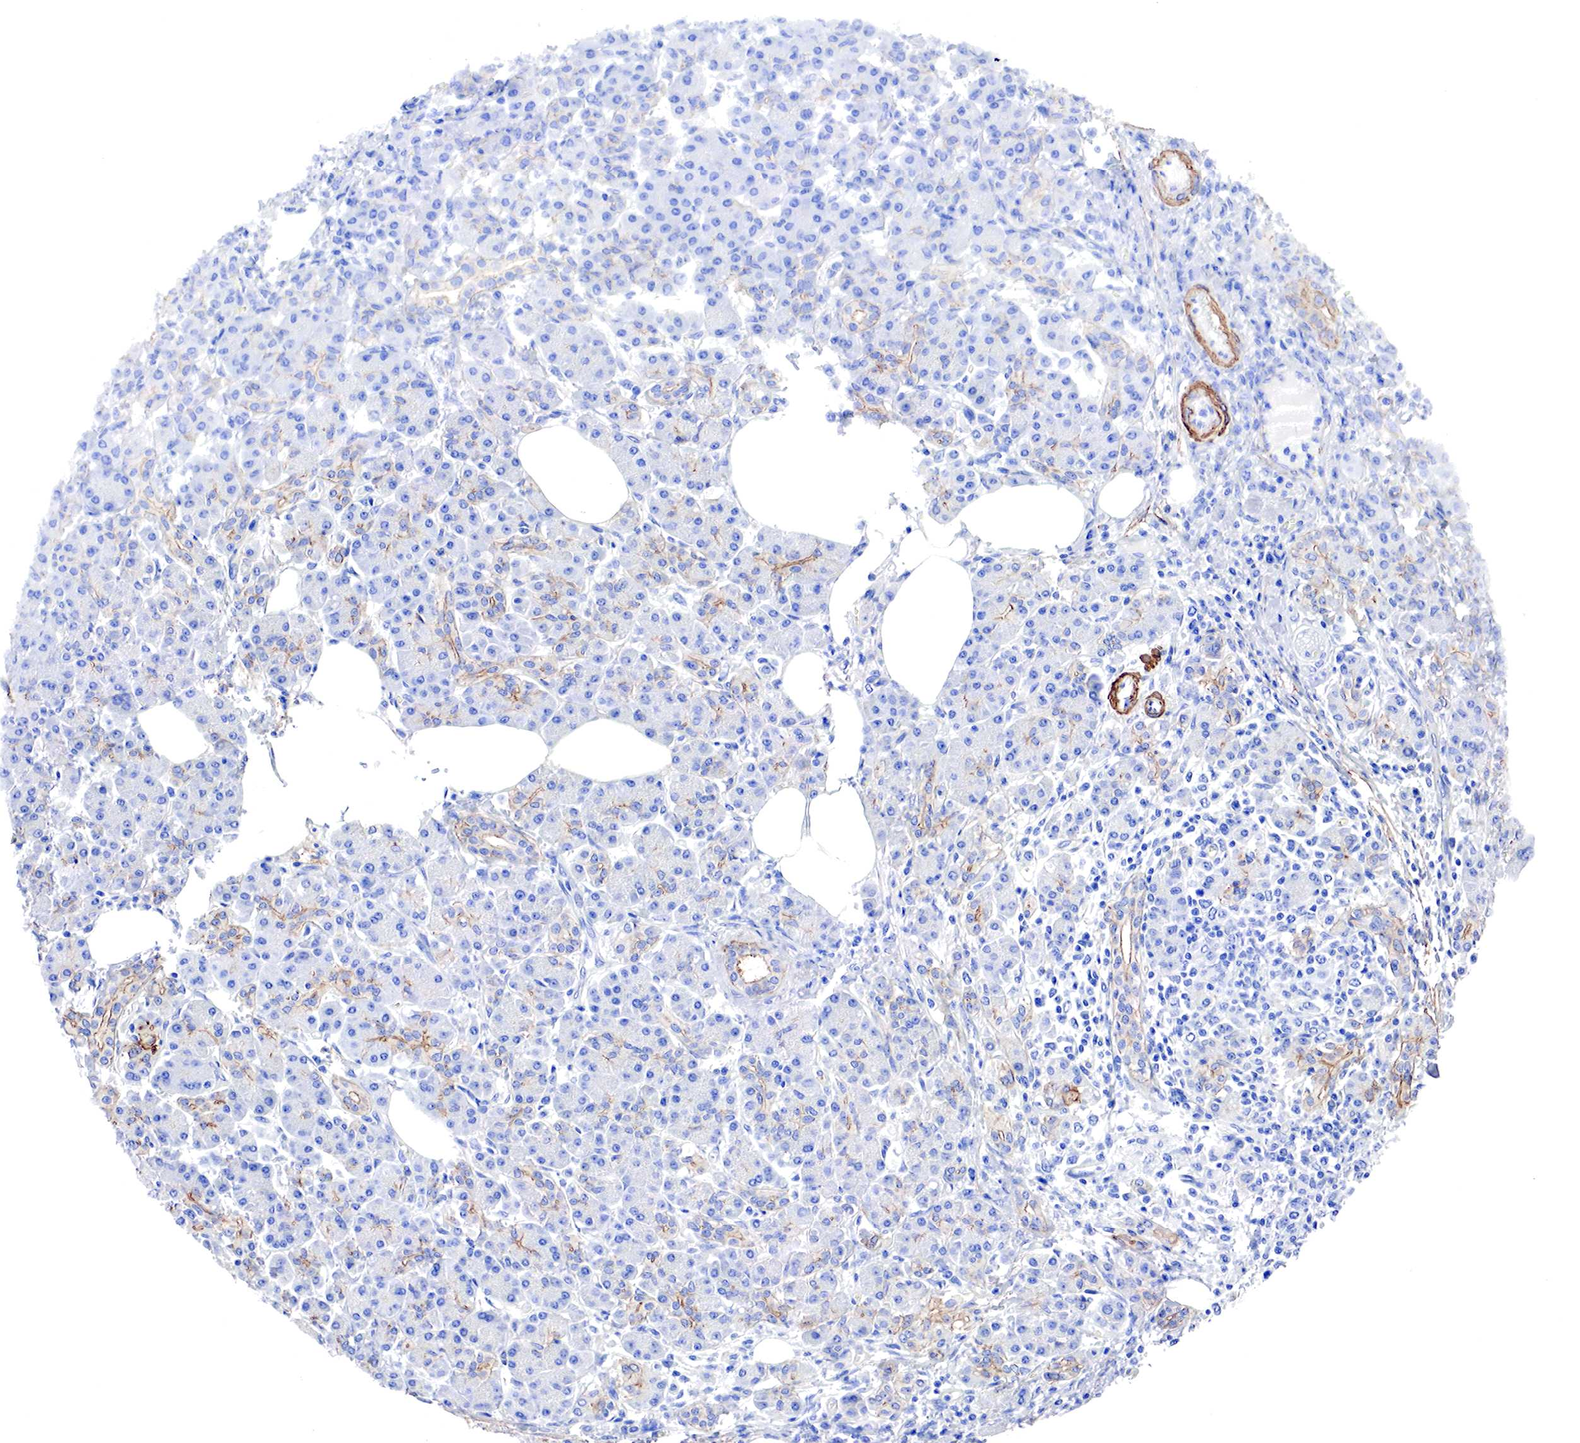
{"staining": {"intensity": "negative", "quantity": "none", "location": "none"}, "tissue": "pancreas", "cell_type": "Exocrine glandular cells", "image_type": "normal", "snomed": [{"axis": "morphology", "description": "Normal tissue, NOS"}, {"axis": "topography", "description": "Pancreas"}], "caption": "Immunohistochemistry of normal human pancreas displays no positivity in exocrine glandular cells.", "gene": "TPM1", "patient": {"sex": "female", "age": 73}}